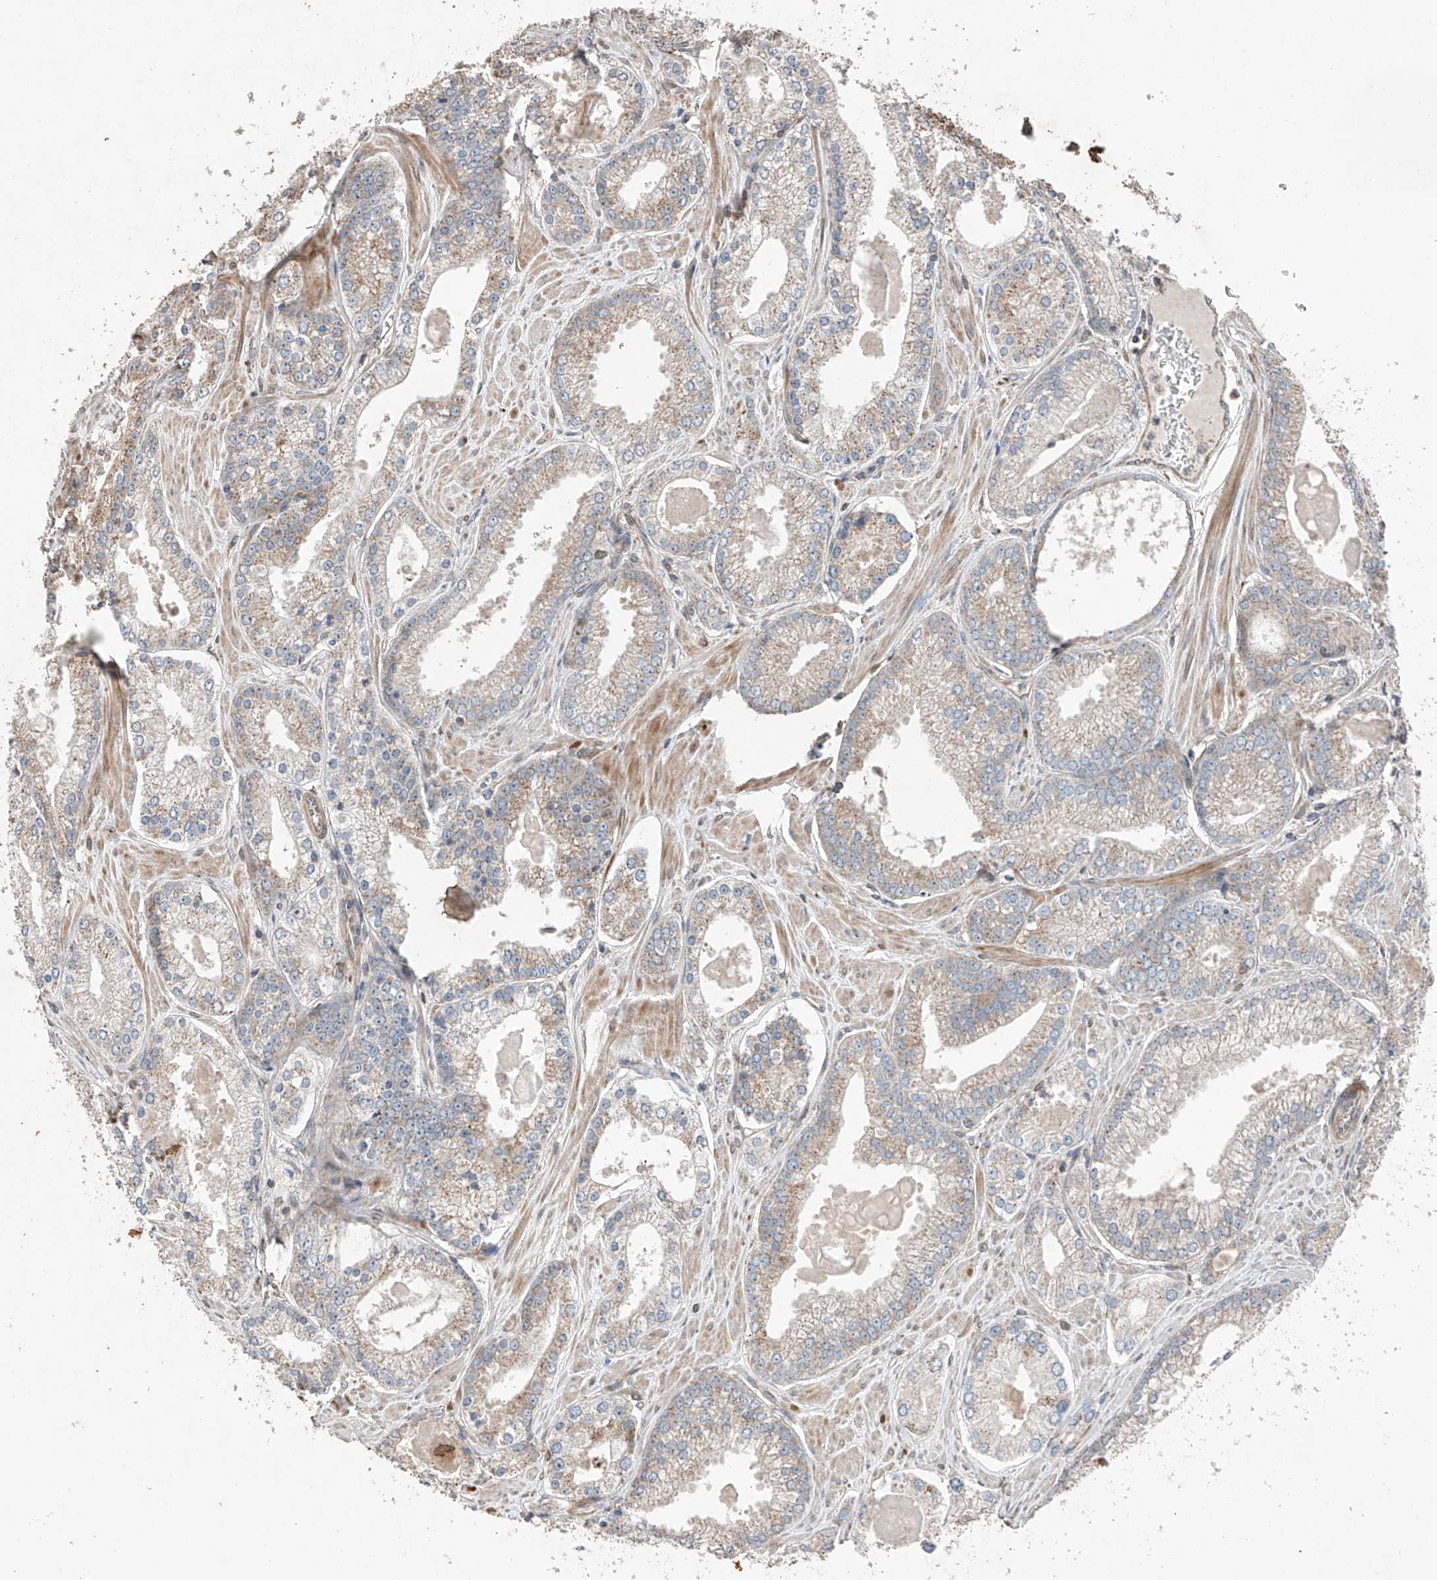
{"staining": {"intensity": "weak", "quantity": ">75%", "location": "cytoplasmic/membranous"}, "tissue": "prostate cancer", "cell_type": "Tumor cells", "image_type": "cancer", "snomed": [{"axis": "morphology", "description": "Adenocarcinoma, Low grade"}, {"axis": "topography", "description": "Prostate"}], "caption": "Brown immunohistochemical staining in human prostate cancer (adenocarcinoma (low-grade)) exhibits weak cytoplasmic/membranous positivity in about >75% of tumor cells. Using DAB (3,3'-diaminobenzidine) (brown) and hematoxylin (blue) stains, captured at high magnification using brightfield microscopy.", "gene": "AP4B1", "patient": {"sex": "male", "age": 54}}